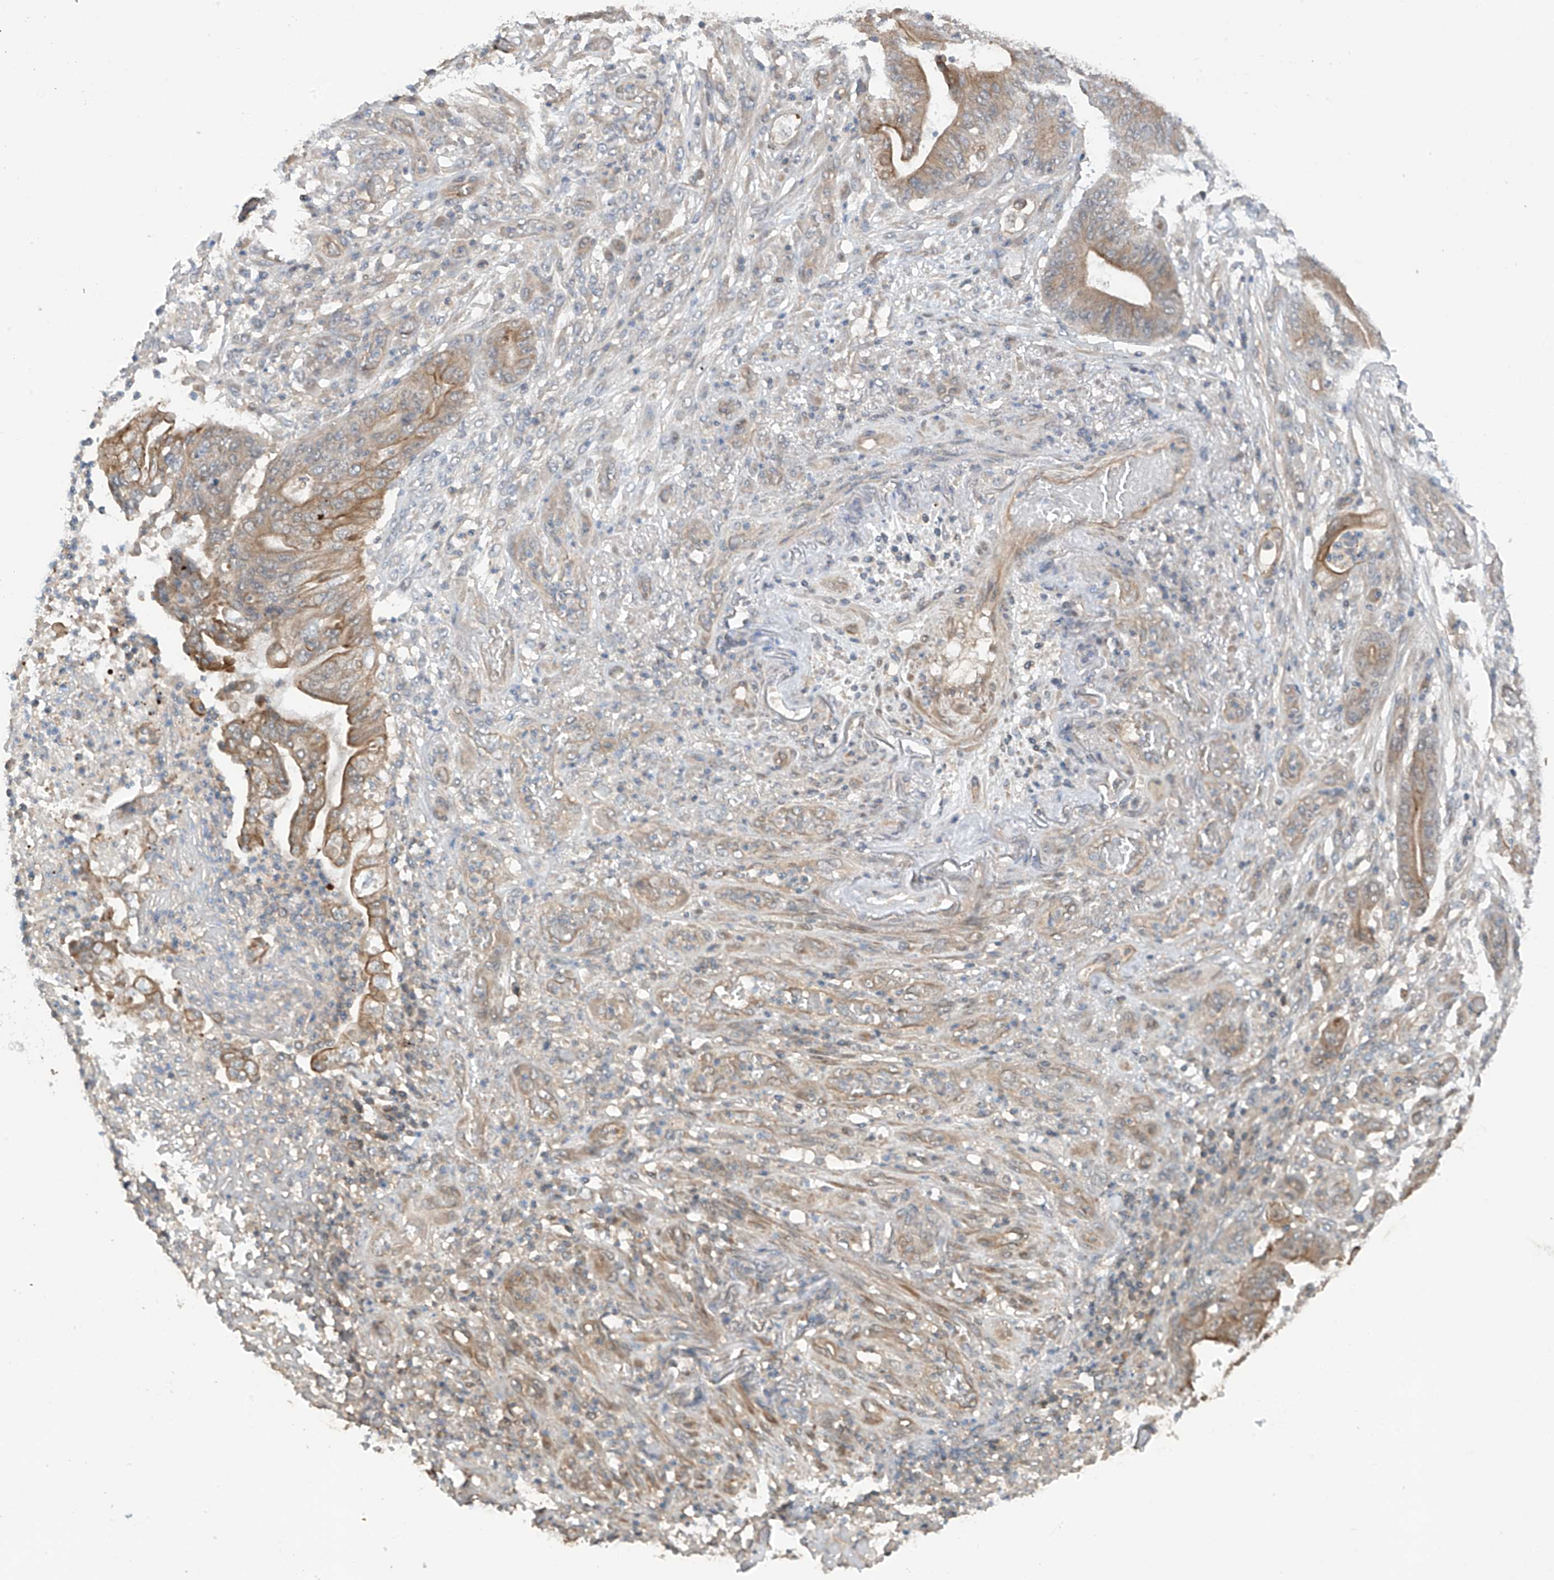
{"staining": {"intensity": "strong", "quantity": "25%-75%", "location": "cytoplasmic/membranous"}, "tissue": "stomach cancer", "cell_type": "Tumor cells", "image_type": "cancer", "snomed": [{"axis": "morphology", "description": "Adenocarcinoma, NOS"}, {"axis": "topography", "description": "Stomach"}], "caption": "This micrograph exhibits IHC staining of human adenocarcinoma (stomach), with high strong cytoplasmic/membranous positivity in approximately 25%-75% of tumor cells.", "gene": "RPAIN", "patient": {"sex": "female", "age": 73}}